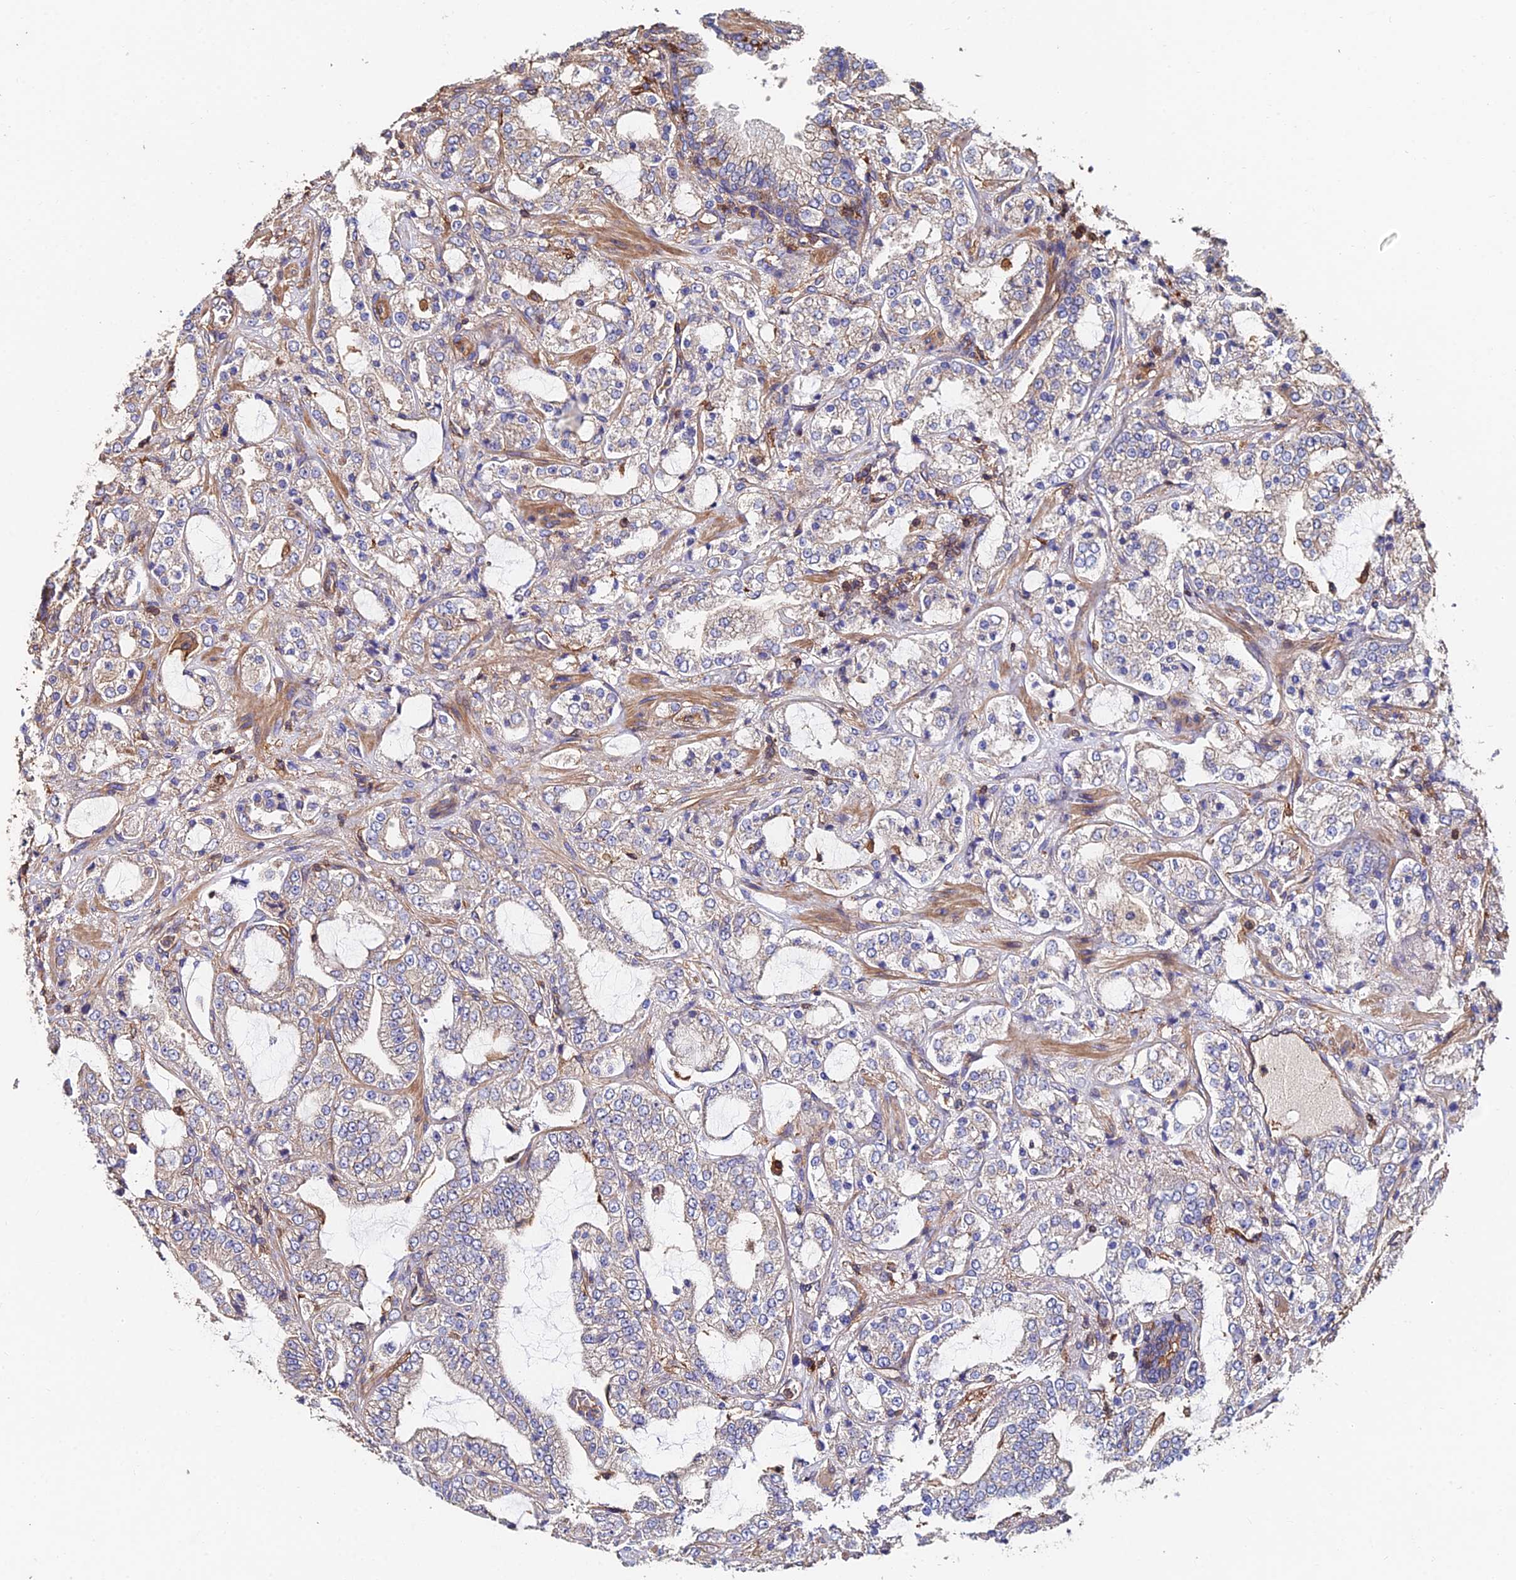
{"staining": {"intensity": "weak", "quantity": "<25%", "location": "cytoplasmic/membranous"}, "tissue": "prostate cancer", "cell_type": "Tumor cells", "image_type": "cancer", "snomed": [{"axis": "morphology", "description": "Adenocarcinoma, High grade"}, {"axis": "topography", "description": "Prostate"}], "caption": "The immunohistochemistry micrograph has no significant expression in tumor cells of high-grade adenocarcinoma (prostate) tissue. (Stains: DAB immunohistochemistry with hematoxylin counter stain, Microscopy: brightfield microscopy at high magnification).", "gene": "EXT1", "patient": {"sex": "male", "age": 64}}